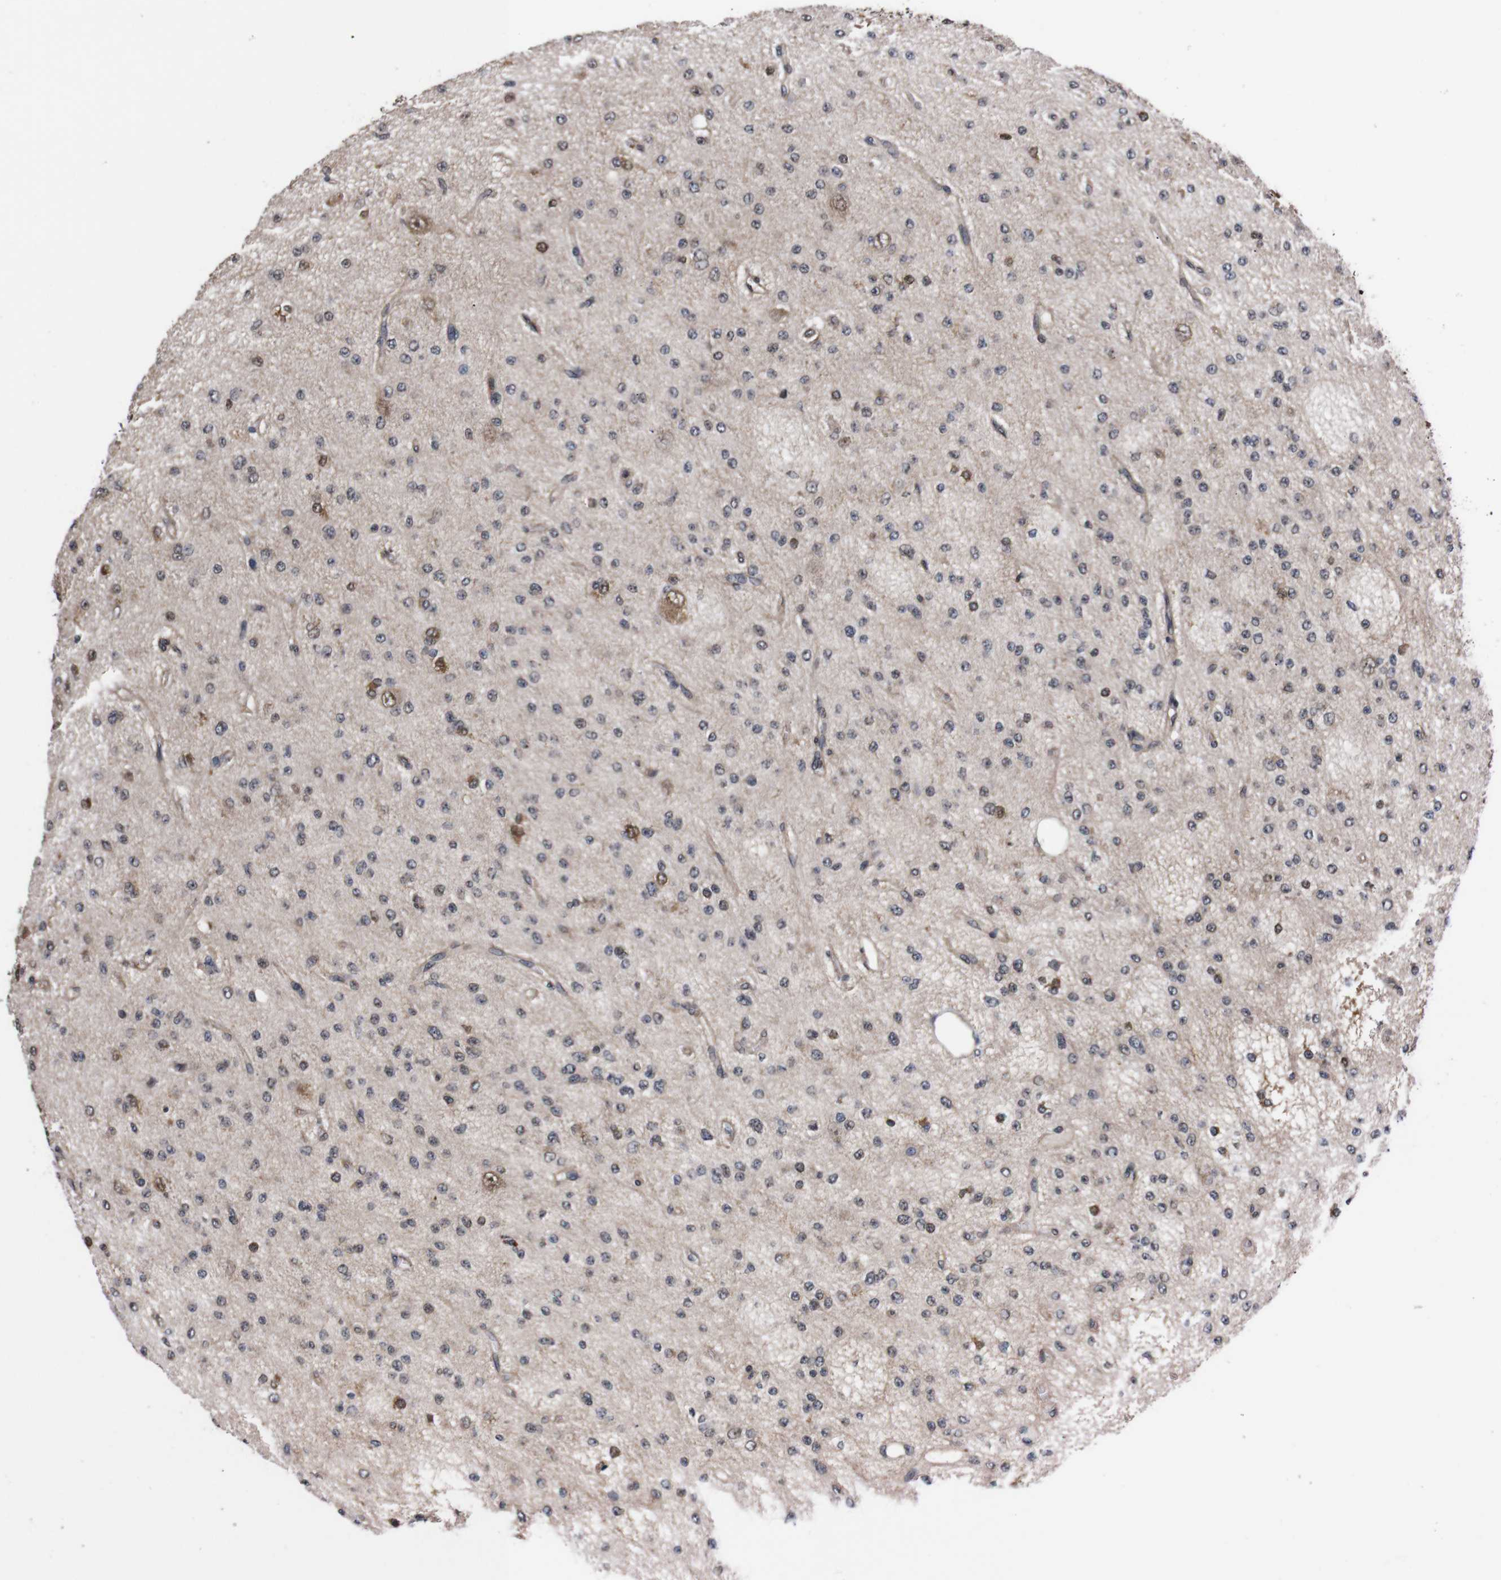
{"staining": {"intensity": "moderate", "quantity": "25%-75%", "location": "nuclear"}, "tissue": "glioma", "cell_type": "Tumor cells", "image_type": "cancer", "snomed": [{"axis": "morphology", "description": "Glioma, malignant, Low grade"}, {"axis": "topography", "description": "Brain"}], "caption": "A medium amount of moderate nuclear staining is appreciated in approximately 25%-75% of tumor cells in glioma tissue.", "gene": "UBQLN2", "patient": {"sex": "male", "age": 38}}